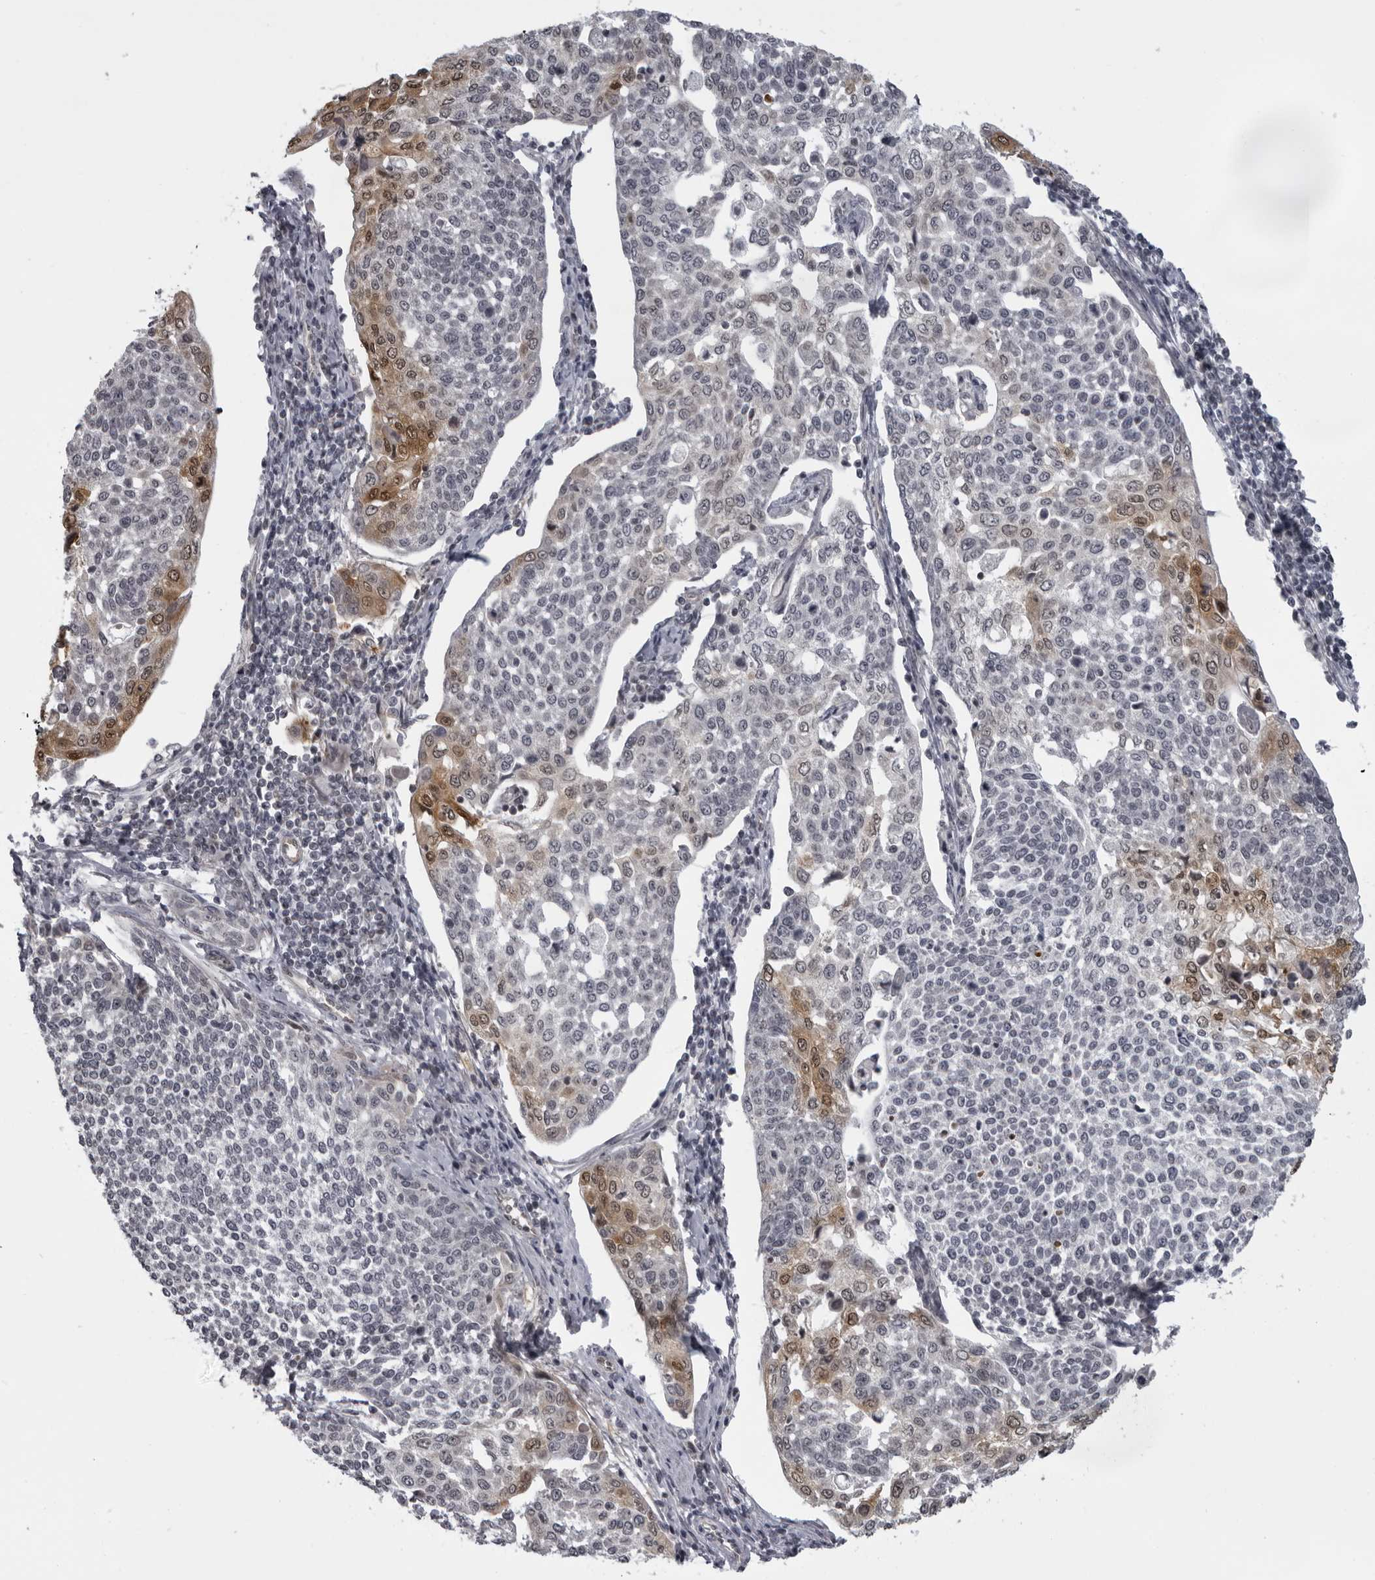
{"staining": {"intensity": "moderate", "quantity": "<25%", "location": "cytoplasmic/membranous,nuclear"}, "tissue": "cervical cancer", "cell_type": "Tumor cells", "image_type": "cancer", "snomed": [{"axis": "morphology", "description": "Squamous cell carcinoma, NOS"}, {"axis": "topography", "description": "Cervix"}], "caption": "A micrograph of cervical cancer (squamous cell carcinoma) stained for a protein reveals moderate cytoplasmic/membranous and nuclear brown staining in tumor cells.", "gene": "MAPK12", "patient": {"sex": "female", "age": 34}}